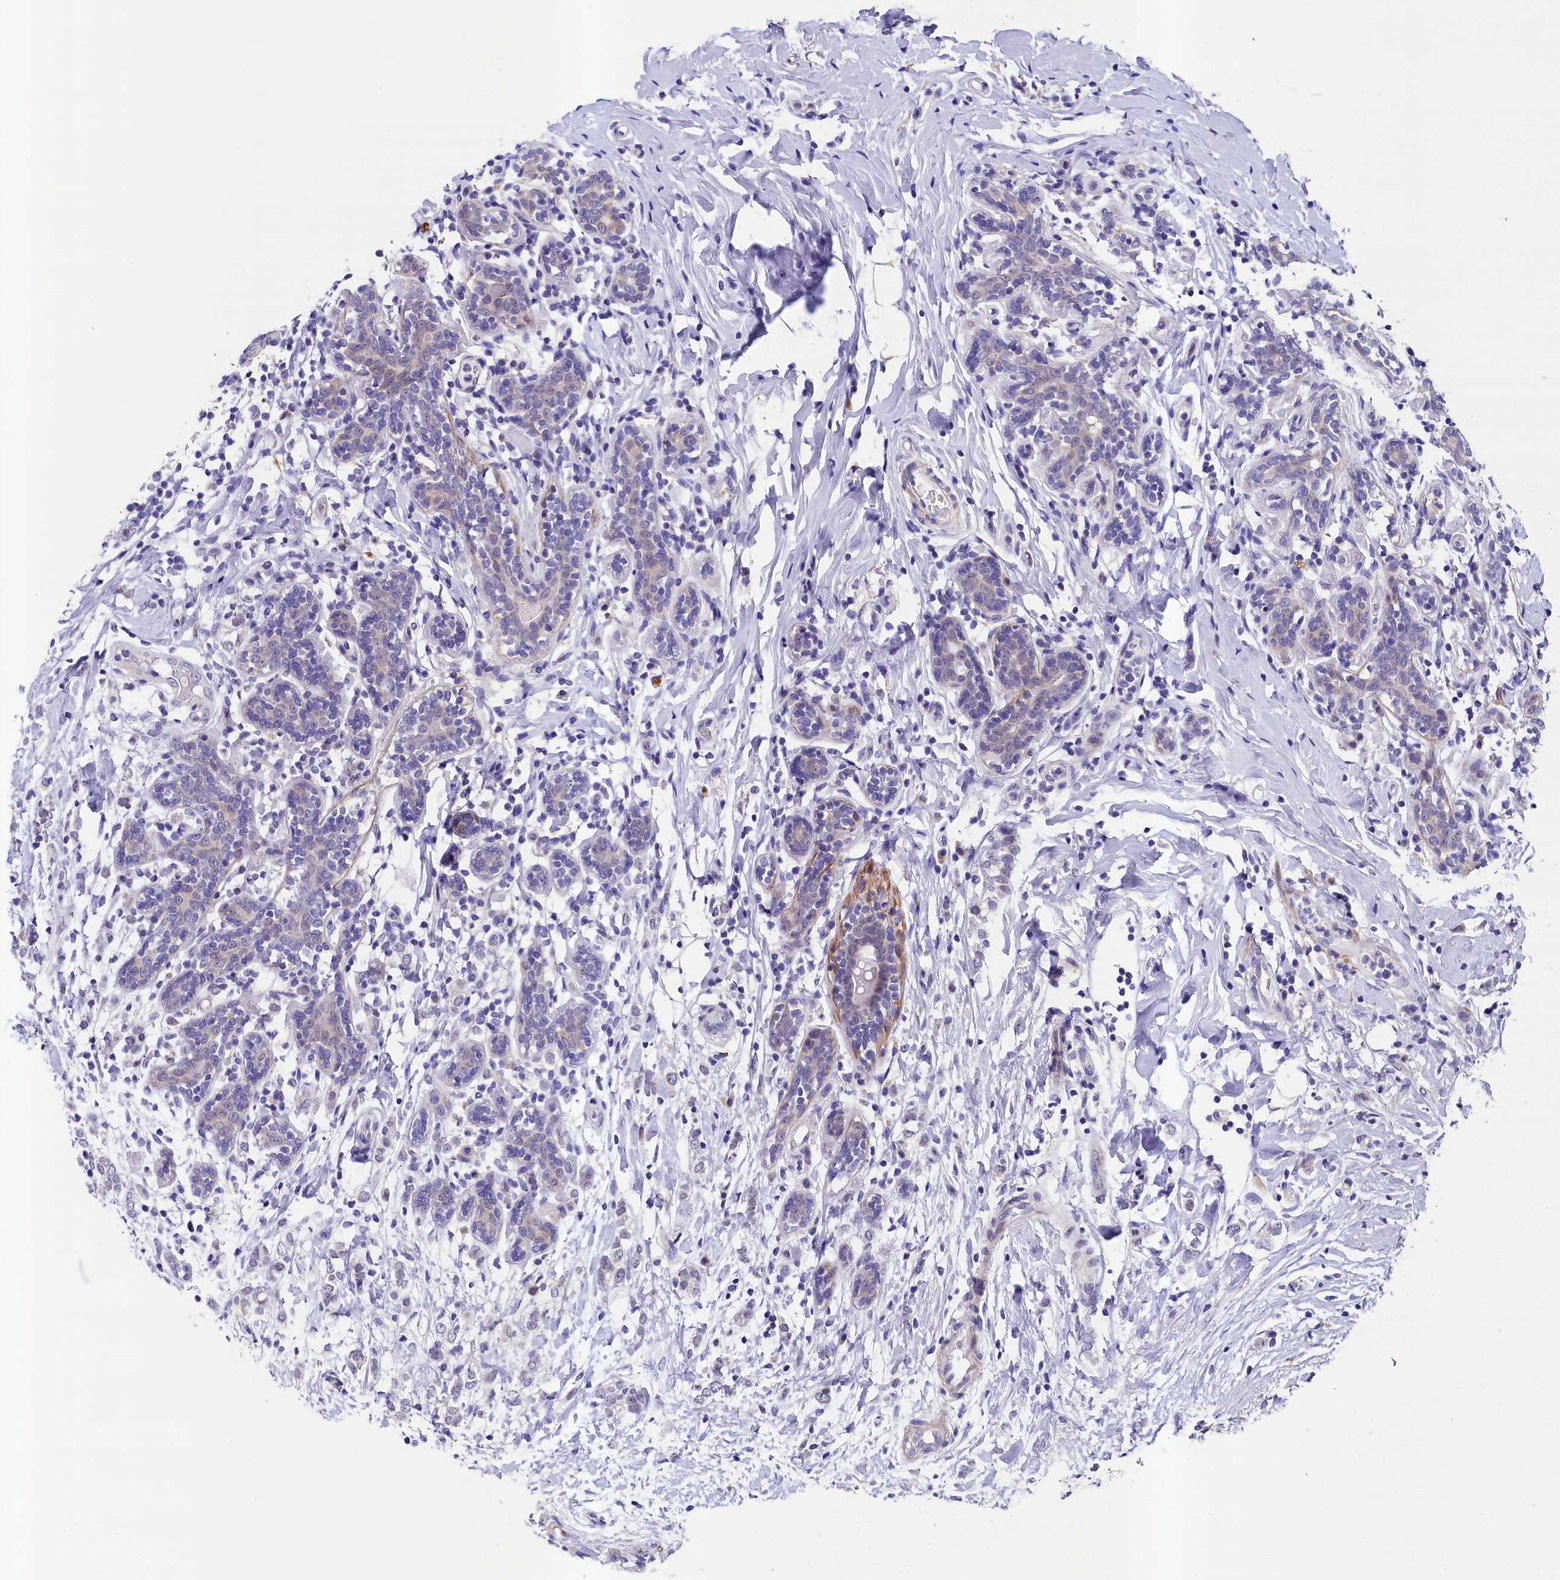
{"staining": {"intensity": "negative", "quantity": "none", "location": "none"}, "tissue": "breast cancer", "cell_type": "Tumor cells", "image_type": "cancer", "snomed": [{"axis": "morphology", "description": "Normal tissue, NOS"}, {"axis": "morphology", "description": "Lobular carcinoma"}, {"axis": "topography", "description": "Breast"}], "caption": "Immunohistochemistry (IHC) of breast lobular carcinoma displays no positivity in tumor cells.", "gene": "SCD5", "patient": {"sex": "female", "age": 47}}